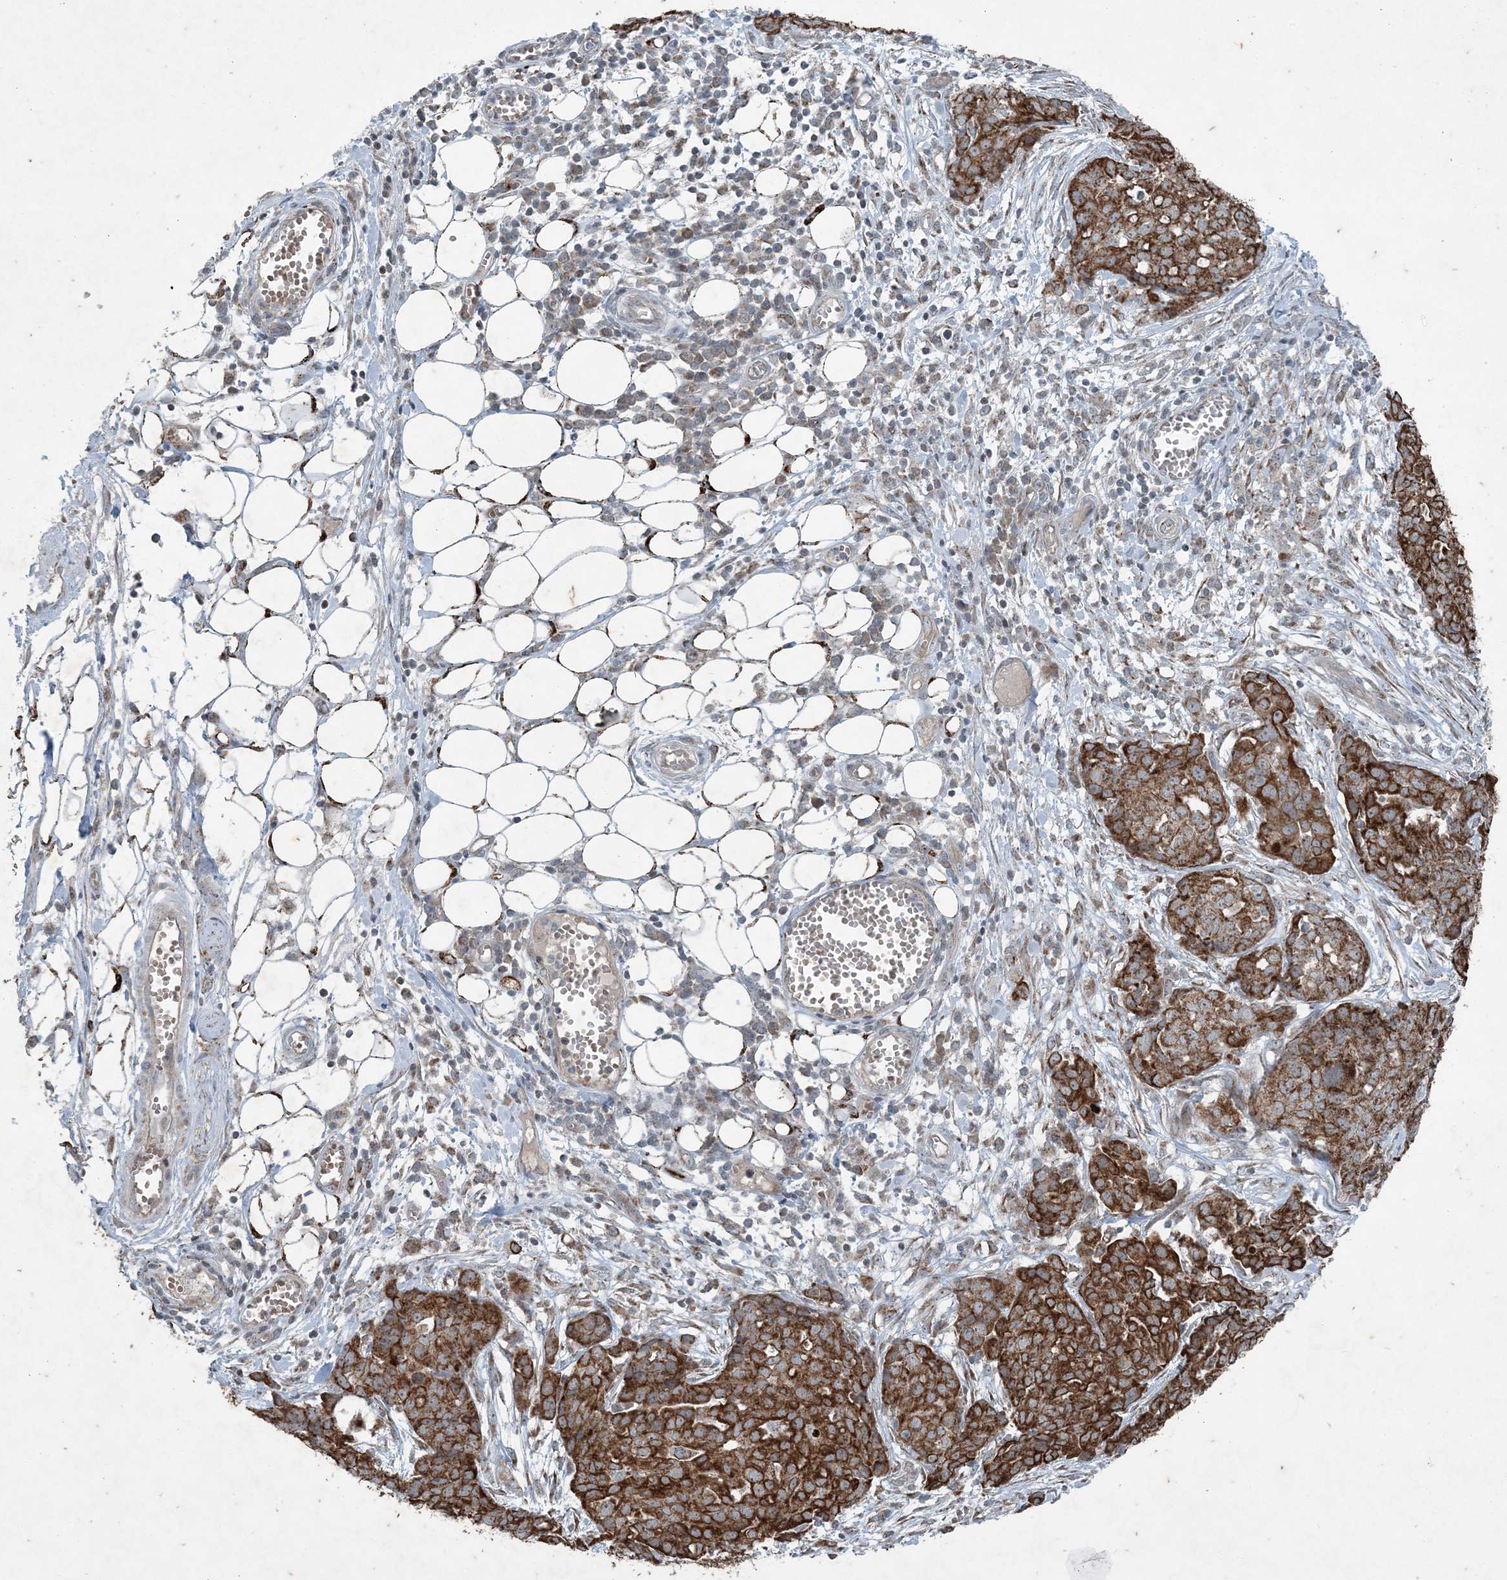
{"staining": {"intensity": "strong", "quantity": ">75%", "location": "cytoplasmic/membranous"}, "tissue": "ovarian cancer", "cell_type": "Tumor cells", "image_type": "cancer", "snomed": [{"axis": "morphology", "description": "Cystadenocarcinoma, serous, NOS"}, {"axis": "topography", "description": "Soft tissue"}, {"axis": "topography", "description": "Ovary"}], "caption": "About >75% of tumor cells in human ovarian cancer (serous cystadenocarcinoma) reveal strong cytoplasmic/membranous protein positivity as visualized by brown immunohistochemical staining.", "gene": "PC", "patient": {"sex": "female", "age": 57}}